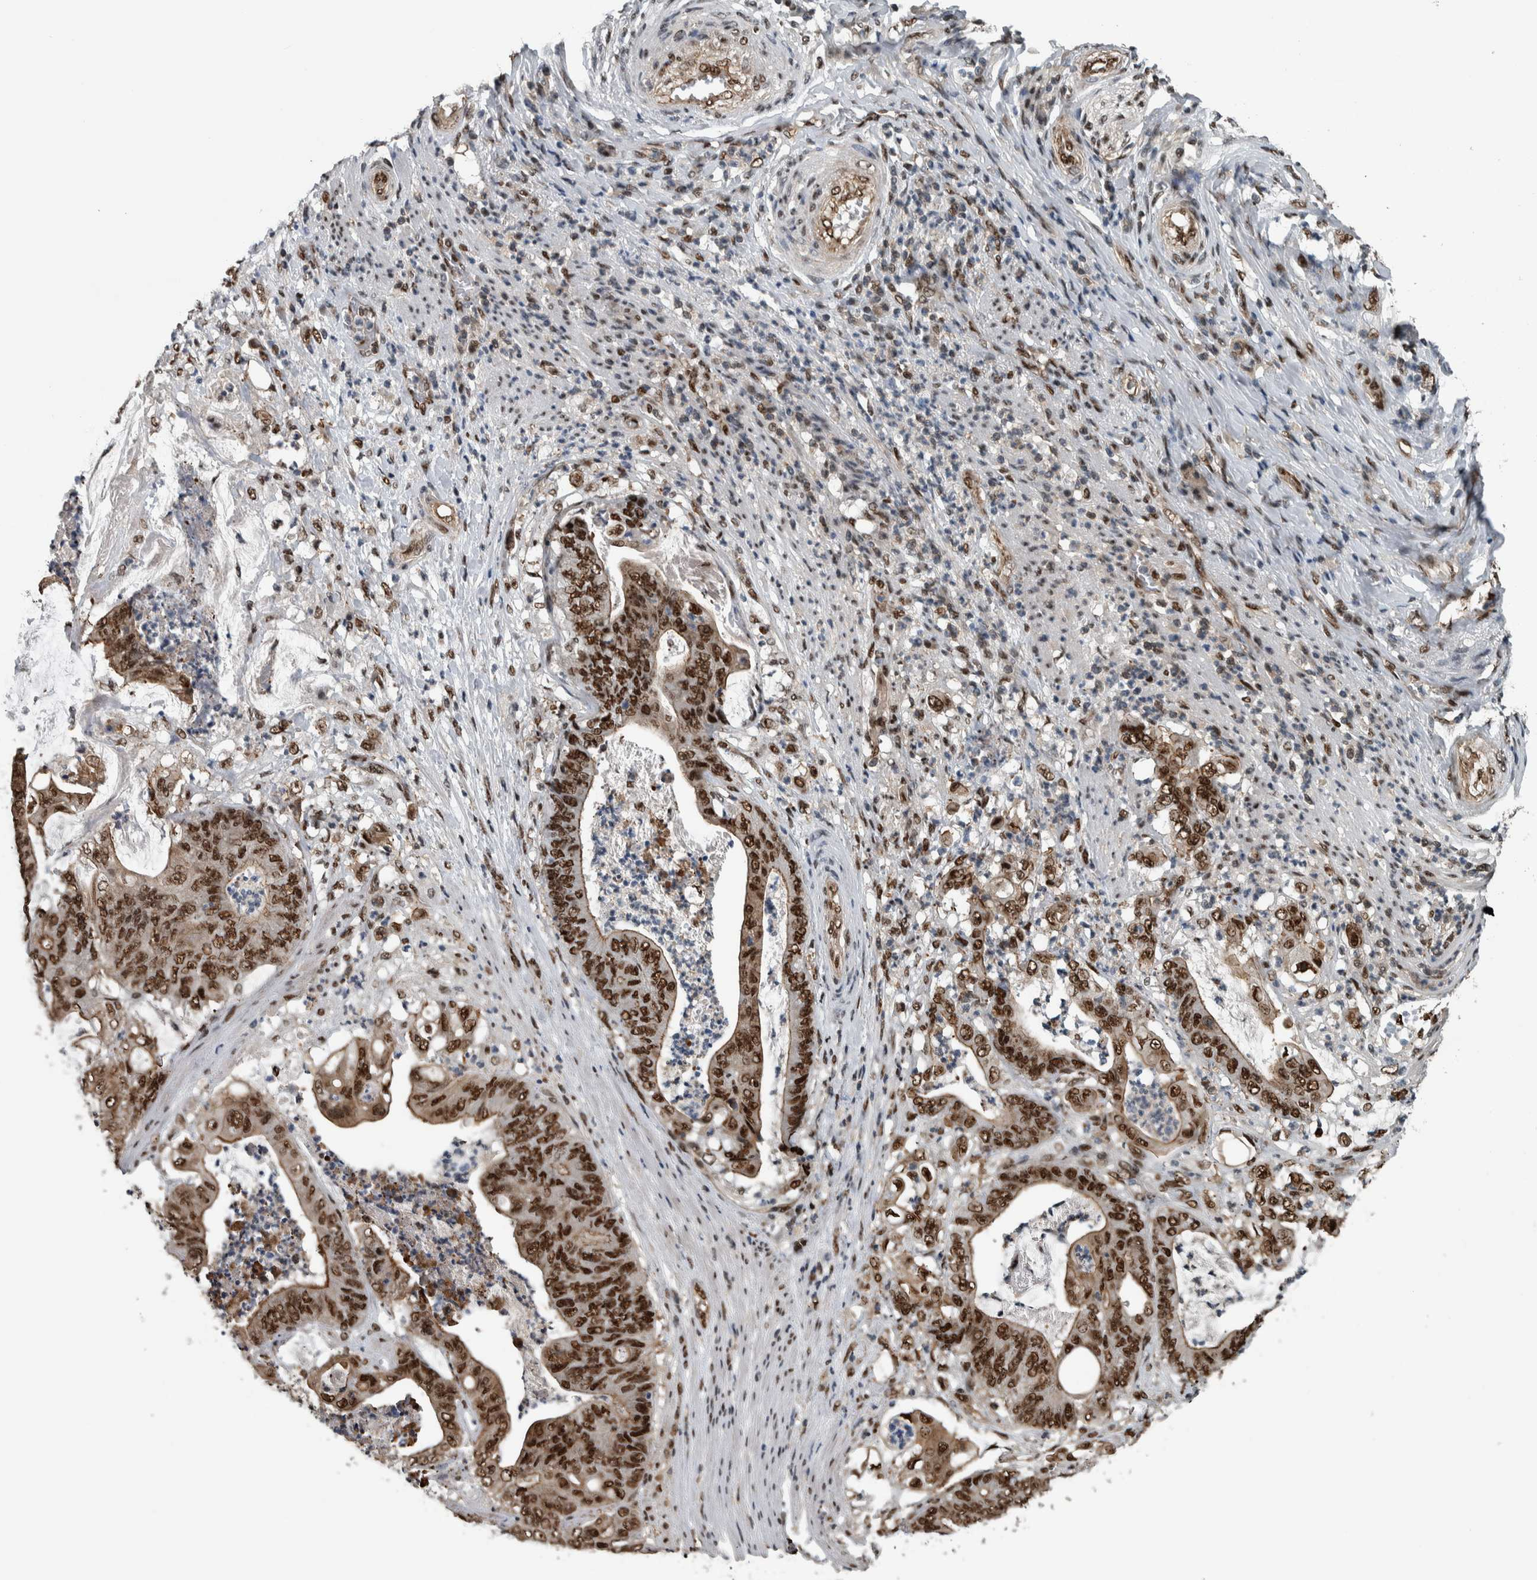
{"staining": {"intensity": "strong", "quantity": ">75%", "location": "nuclear"}, "tissue": "stomach cancer", "cell_type": "Tumor cells", "image_type": "cancer", "snomed": [{"axis": "morphology", "description": "Adenocarcinoma, NOS"}, {"axis": "topography", "description": "Stomach"}], "caption": "Protein expression analysis of human adenocarcinoma (stomach) reveals strong nuclear positivity in approximately >75% of tumor cells.", "gene": "FAM135B", "patient": {"sex": "female", "age": 73}}